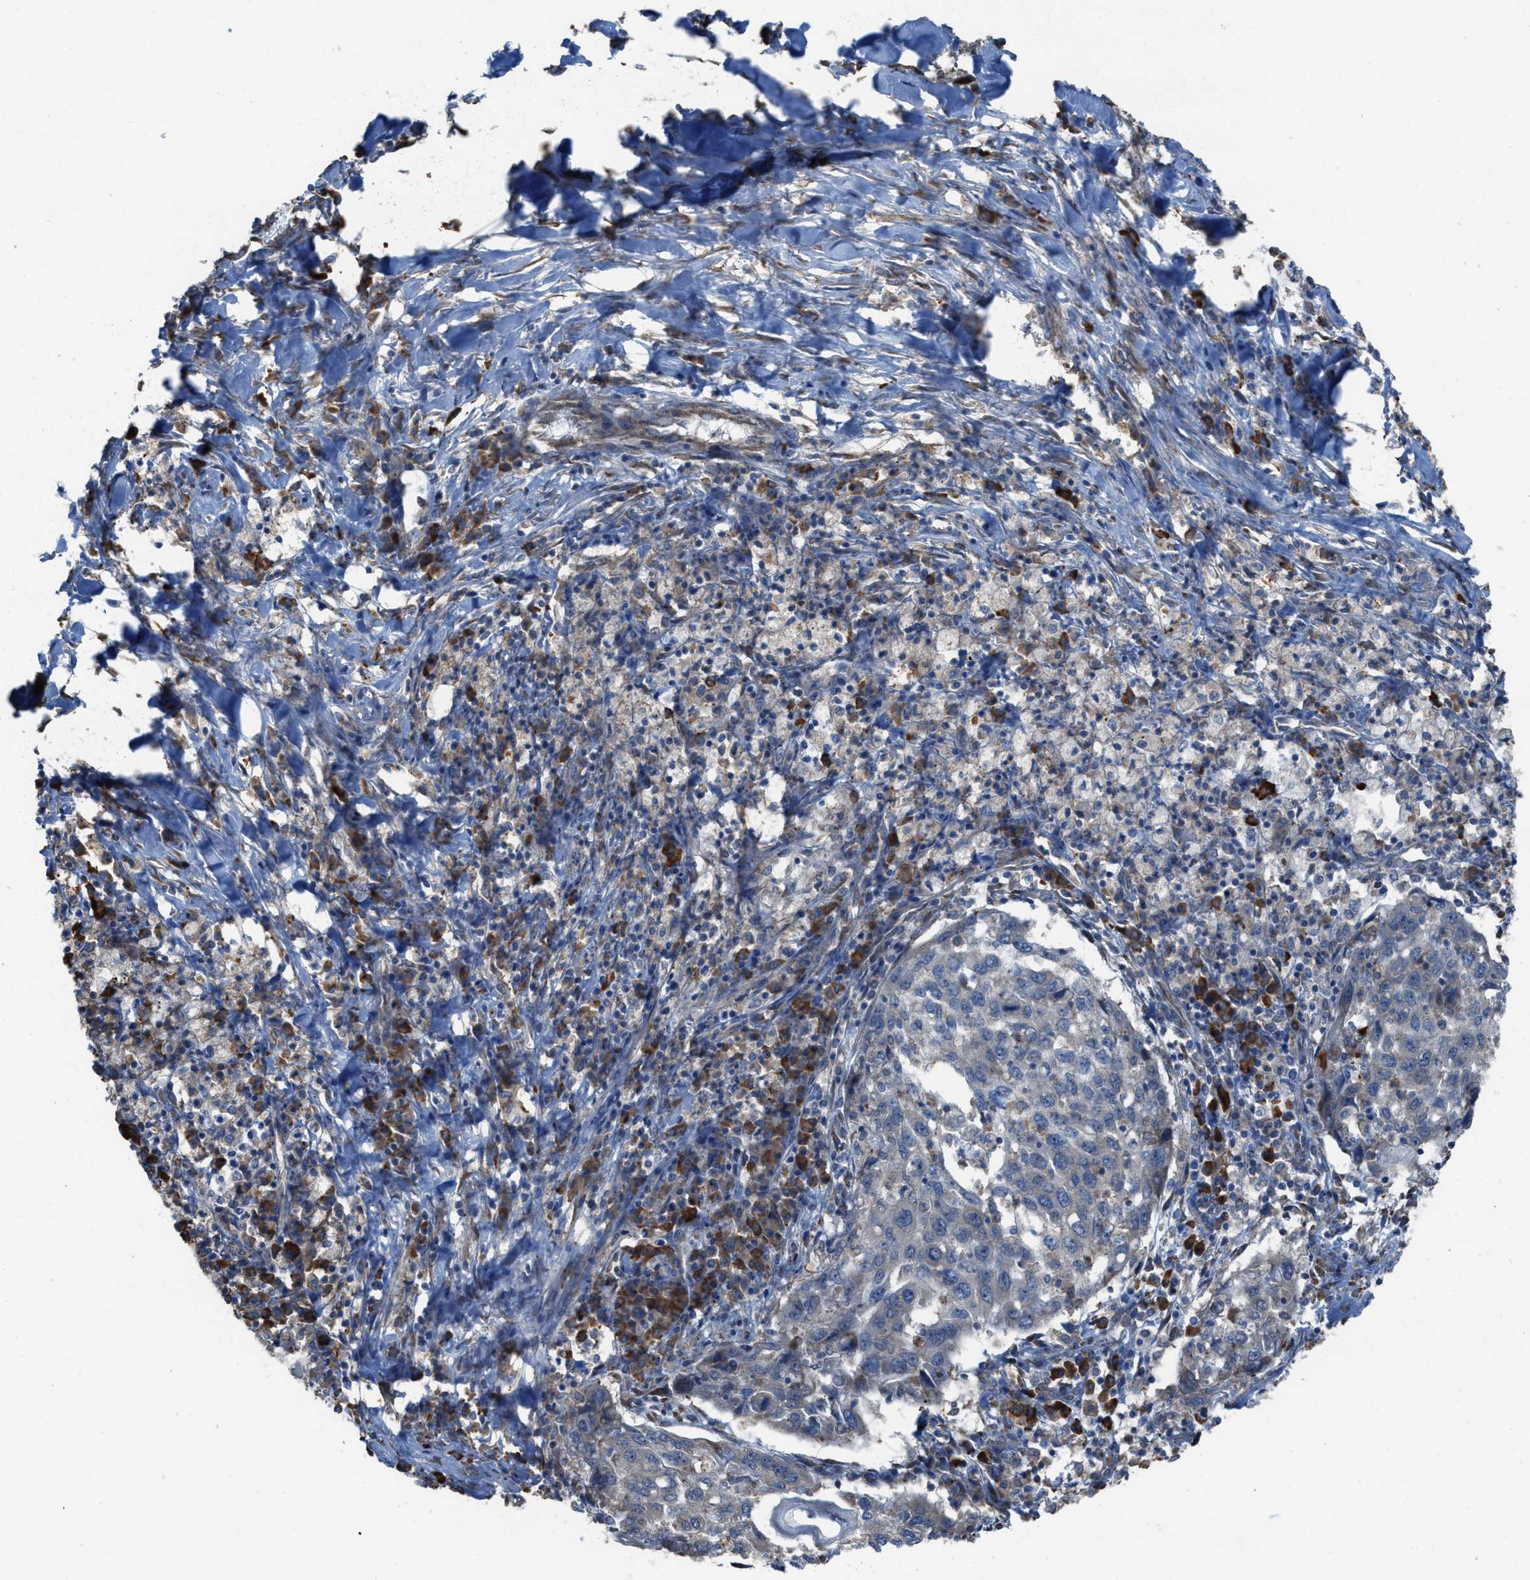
{"staining": {"intensity": "negative", "quantity": "none", "location": "none"}, "tissue": "lung cancer", "cell_type": "Tumor cells", "image_type": "cancer", "snomed": [{"axis": "morphology", "description": "Squamous cell carcinoma, NOS"}, {"axis": "topography", "description": "Lung"}], "caption": "A high-resolution image shows IHC staining of lung cancer, which demonstrates no significant staining in tumor cells.", "gene": "PLAA", "patient": {"sex": "female", "age": 63}}